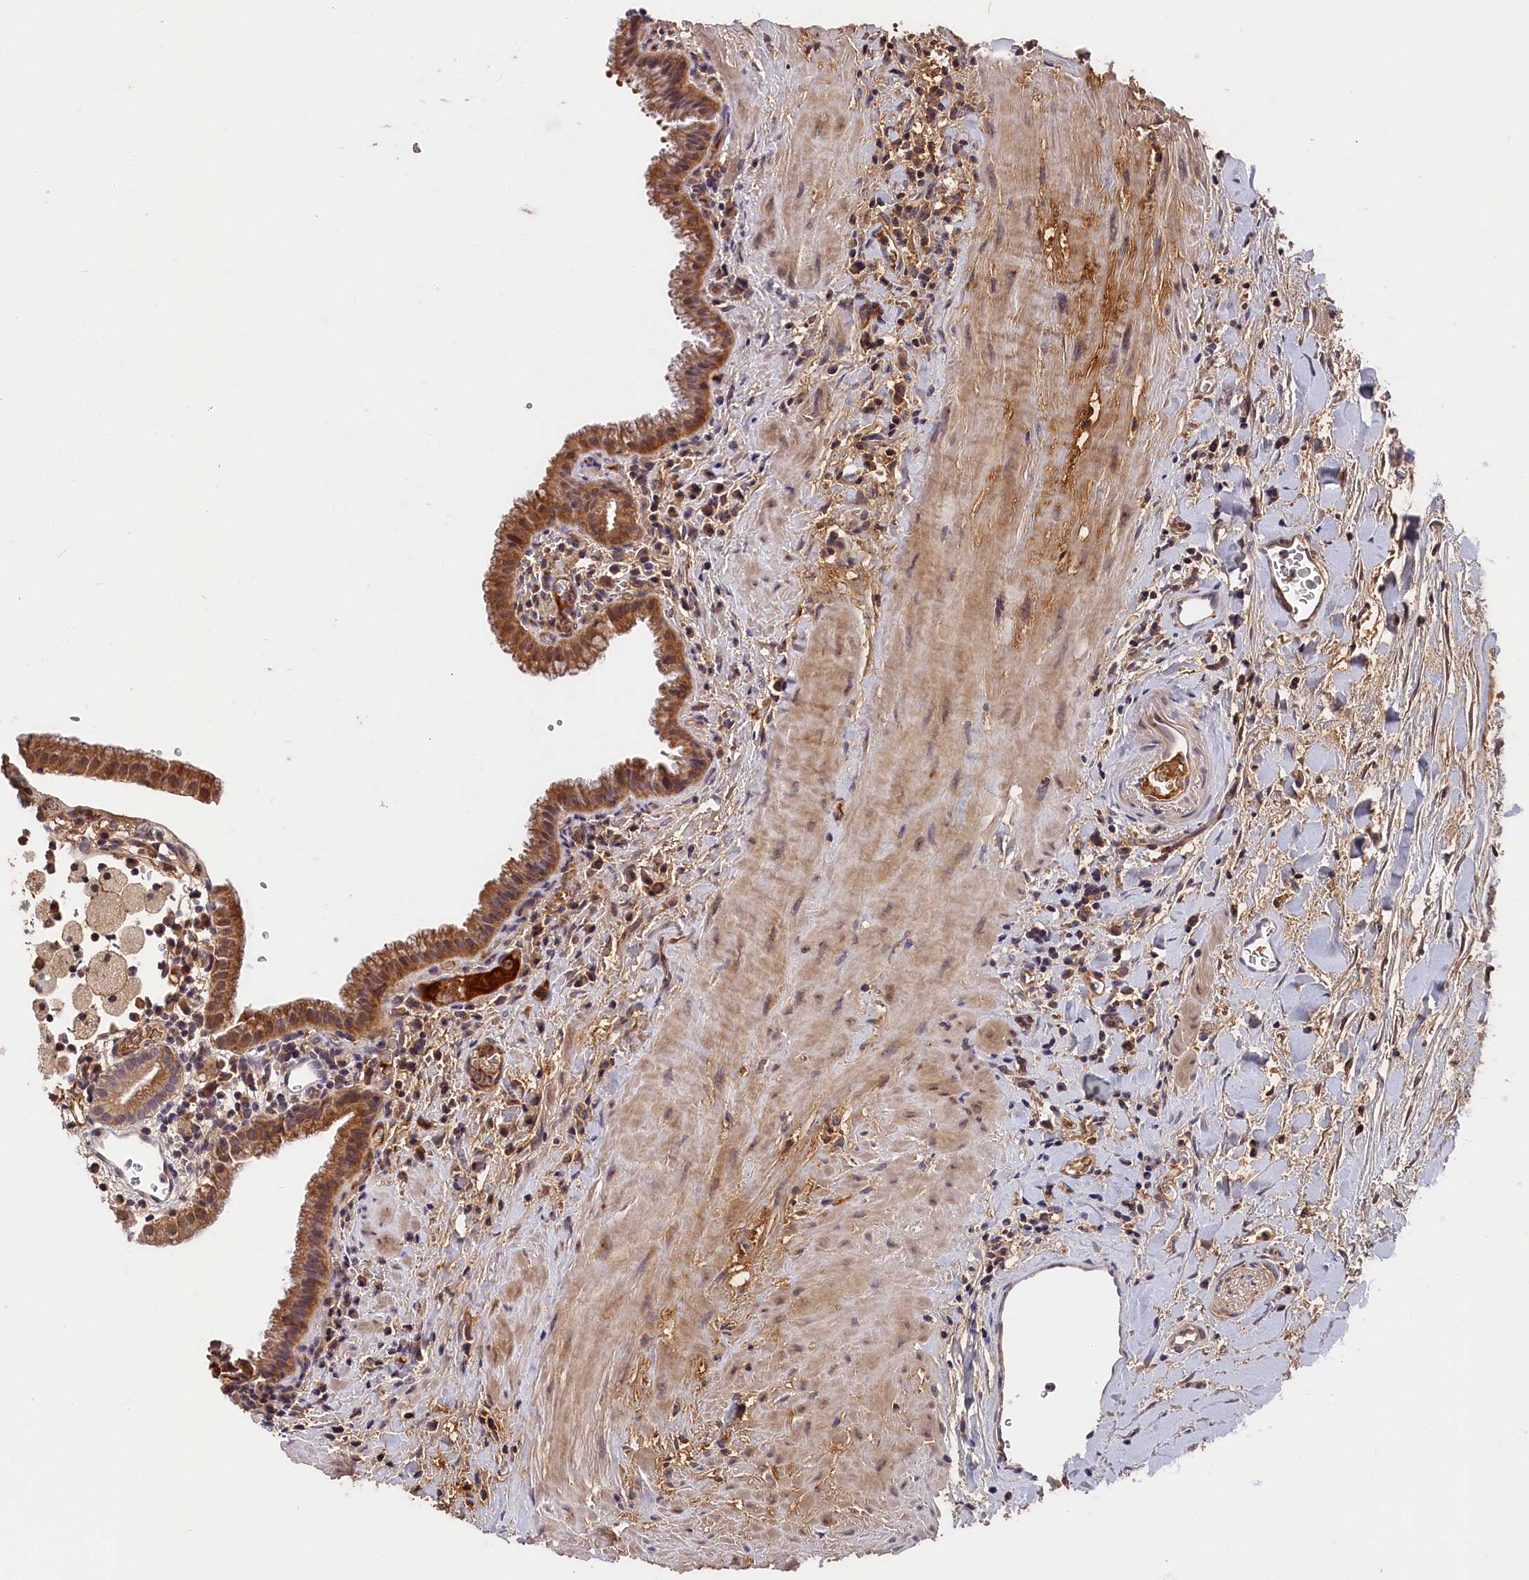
{"staining": {"intensity": "moderate", "quantity": ">75%", "location": "cytoplasmic/membranous"}, "tissue": "gallbladder", "cell_type": "Glandular cells", "image_type": "normal", "snomed": [{"axis": "morphology", "description": "Normal tissue, NOS"}, {"axis": "topography", "description": "Gallbladder"}], "caption": "The micrograph displays a brown stain indicating the presence of a protein in the cytoplasmic/membranous of glandular cells in gallbladder.", "gene": "ITIH1", "patient": {"sex": "male", "age": 78}}